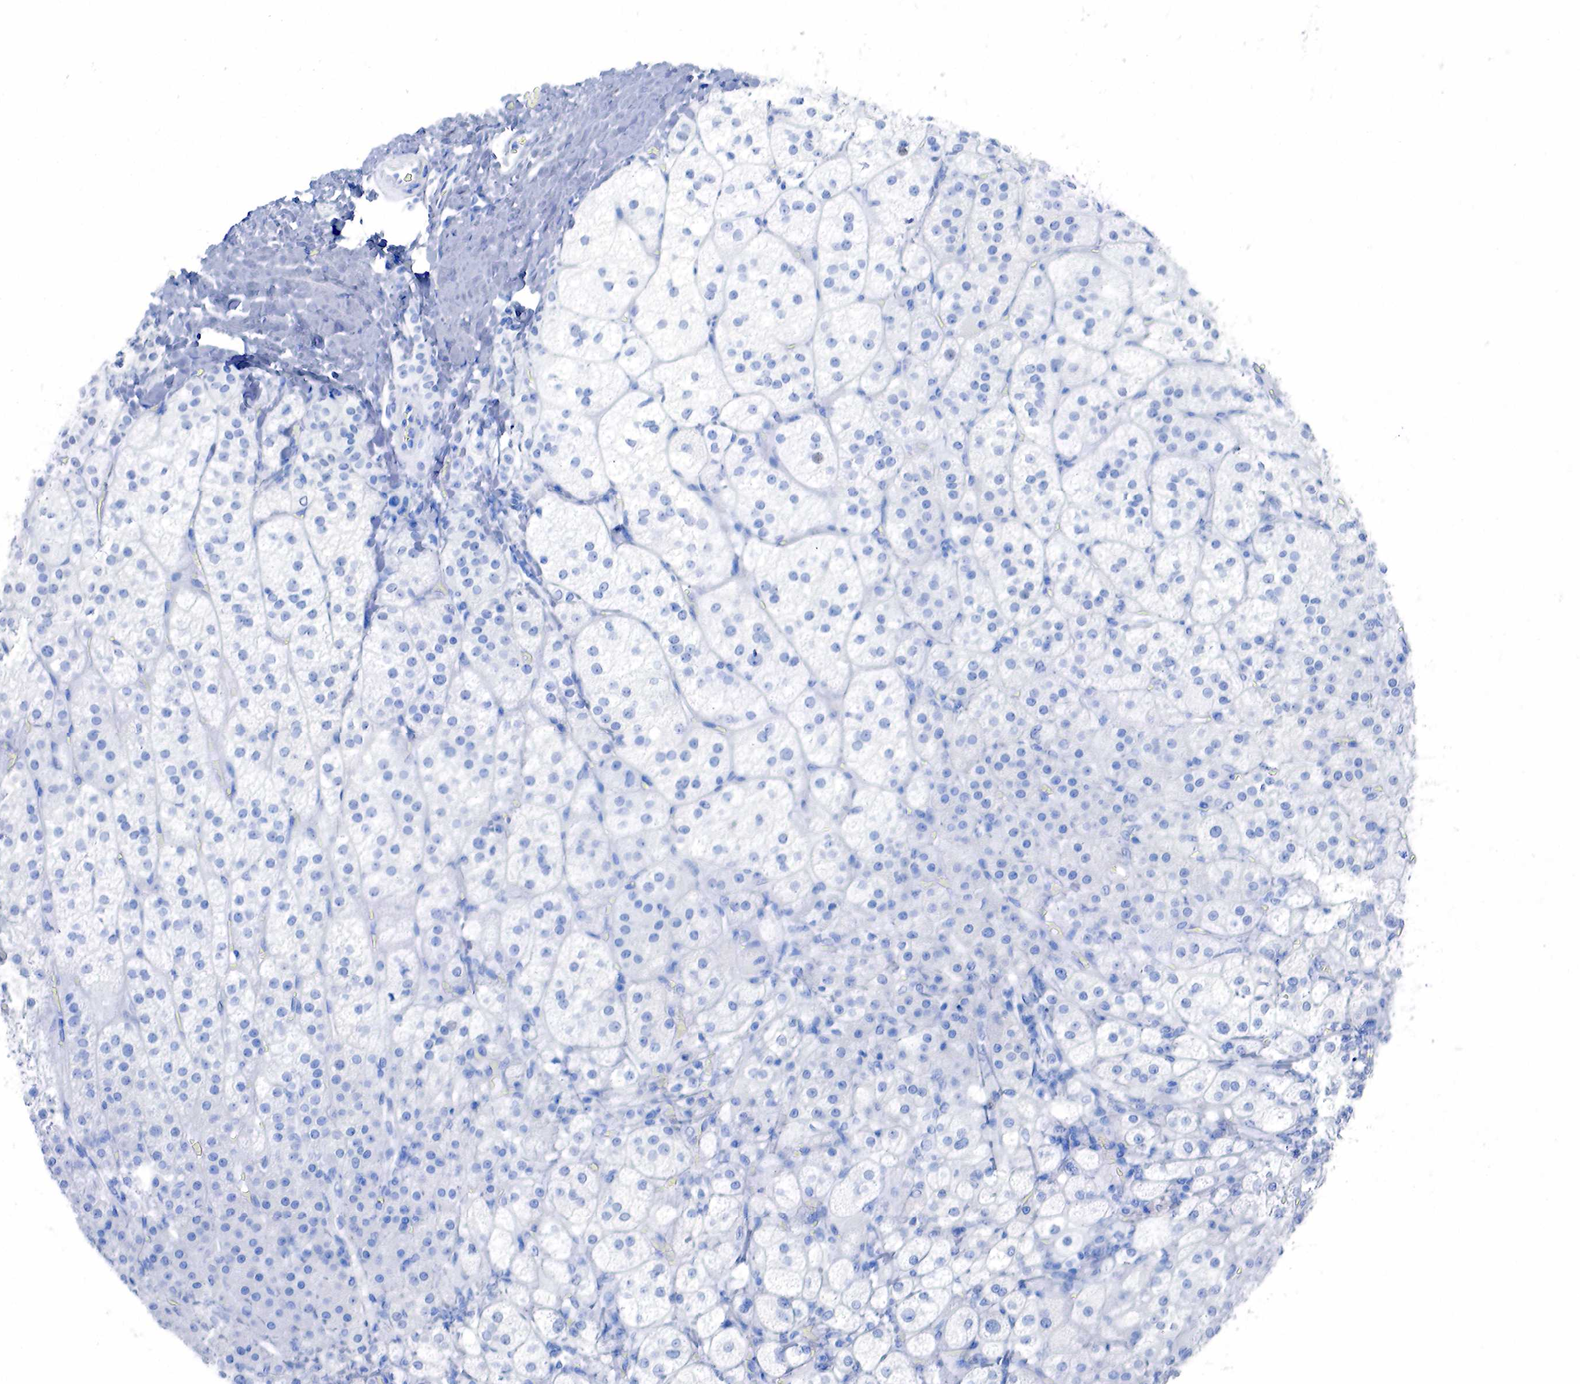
{"staining": {"intensity": "negative", "quantity": "none", "location": "none"}, "tissue": "adrenal gland", "cell_type": "Glandular cells", "image_type": "normal", "snomed": [{"axis": "morphology", "description": "Normal tissue, NOS"}, {"axis": "topography", "description": "Adrenal gland"}], "caption": "This is a histopathology image of IHC staining of normal adrenal gland, which shows no expression in glandular cells.", "gene": "ESR1", "patient": {"sex": "female", "age": 60}}